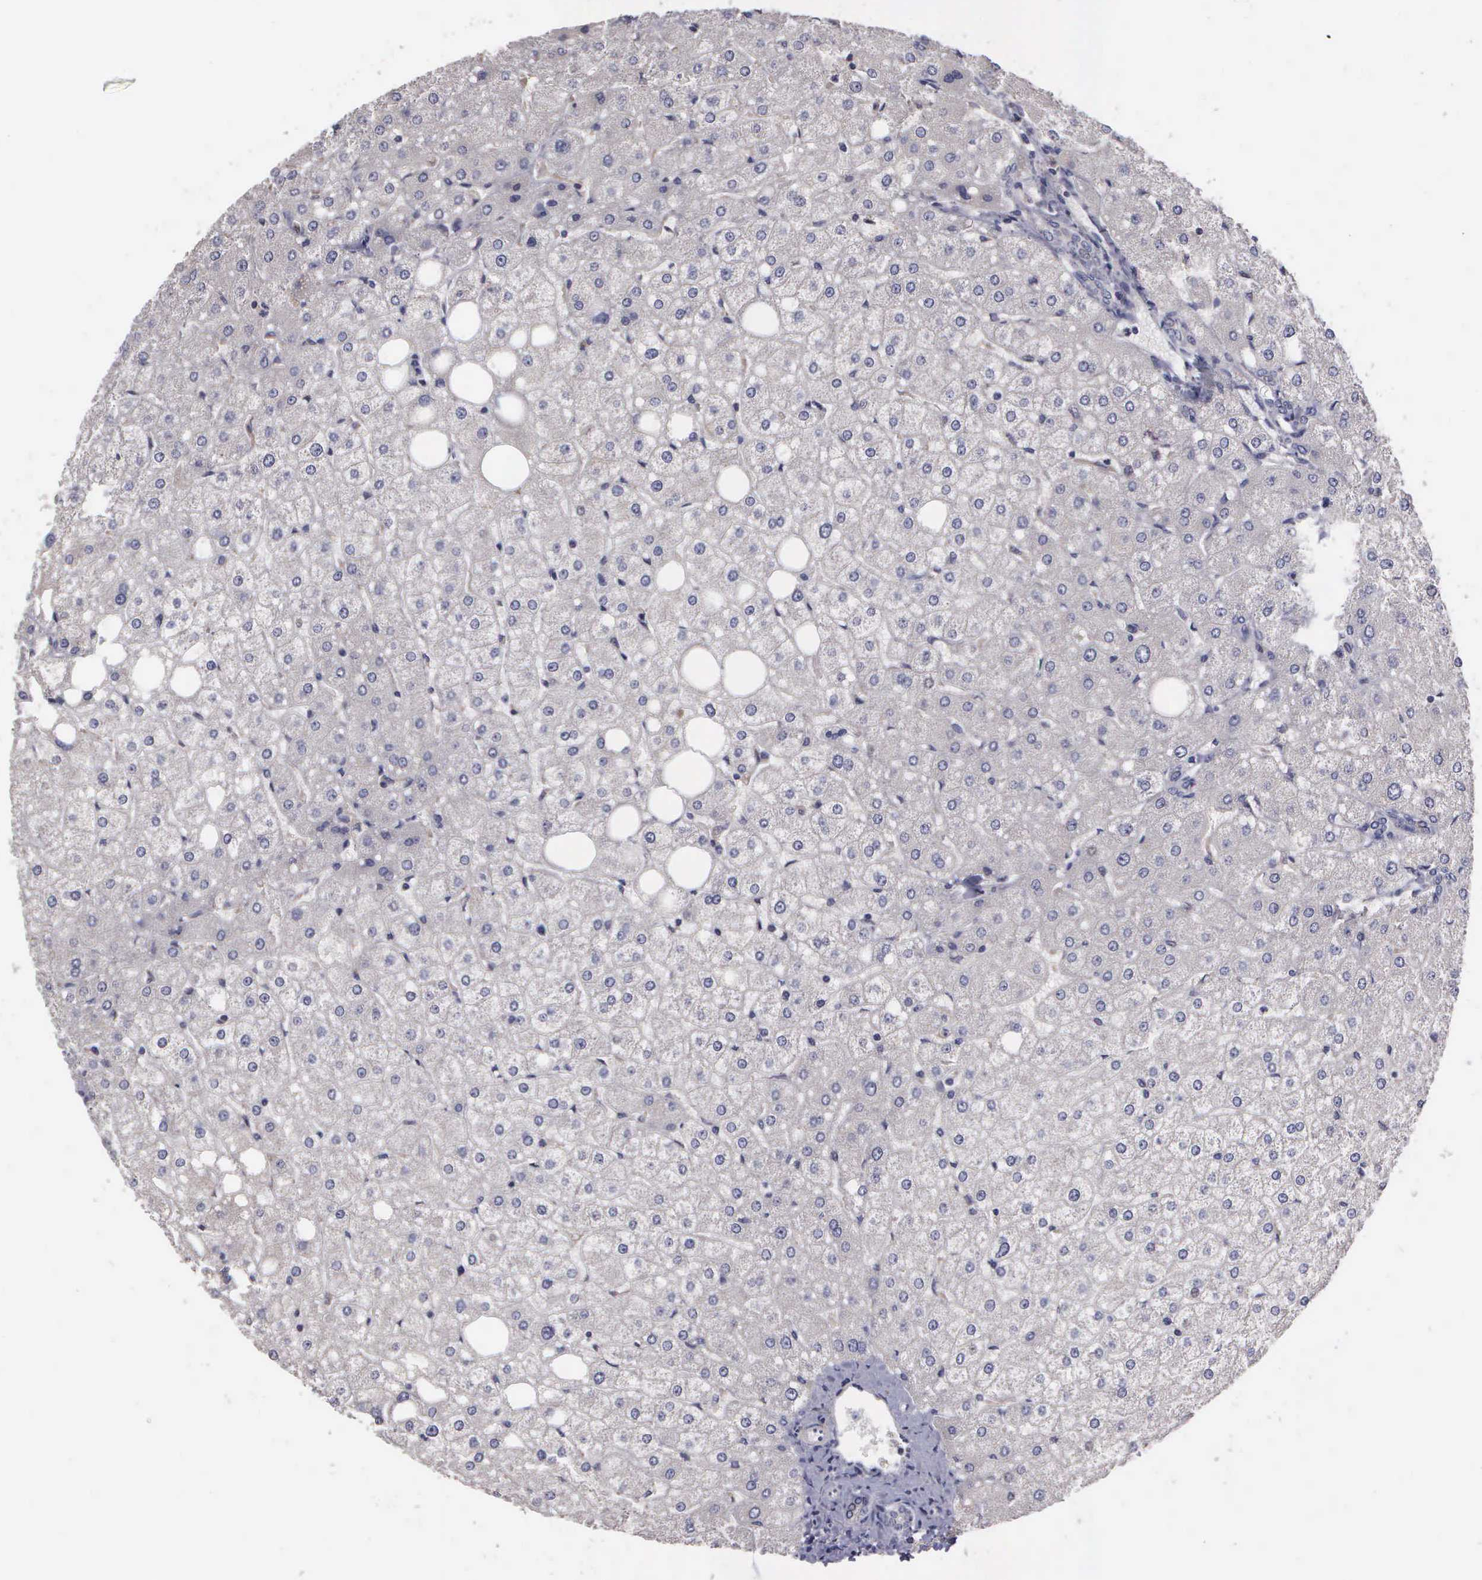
{"staining": {"intensity": "negative", "quantity": "none", "location": "none"}, "tissue": "liver", "cell_type": "Cholangiocytes", "image_type": "normal", "snomed": [{"axis": "morphology", "description": "Normal tissue, NOS"}, {"axis": "topography", "description": "Liver"}], "caption": "Unremarkable liver was stained to show a protein in brown. There is no significant positivity in cholangiocytes.", "gene": "RTL10", "patient": {"sex": "male", "age": 35}}